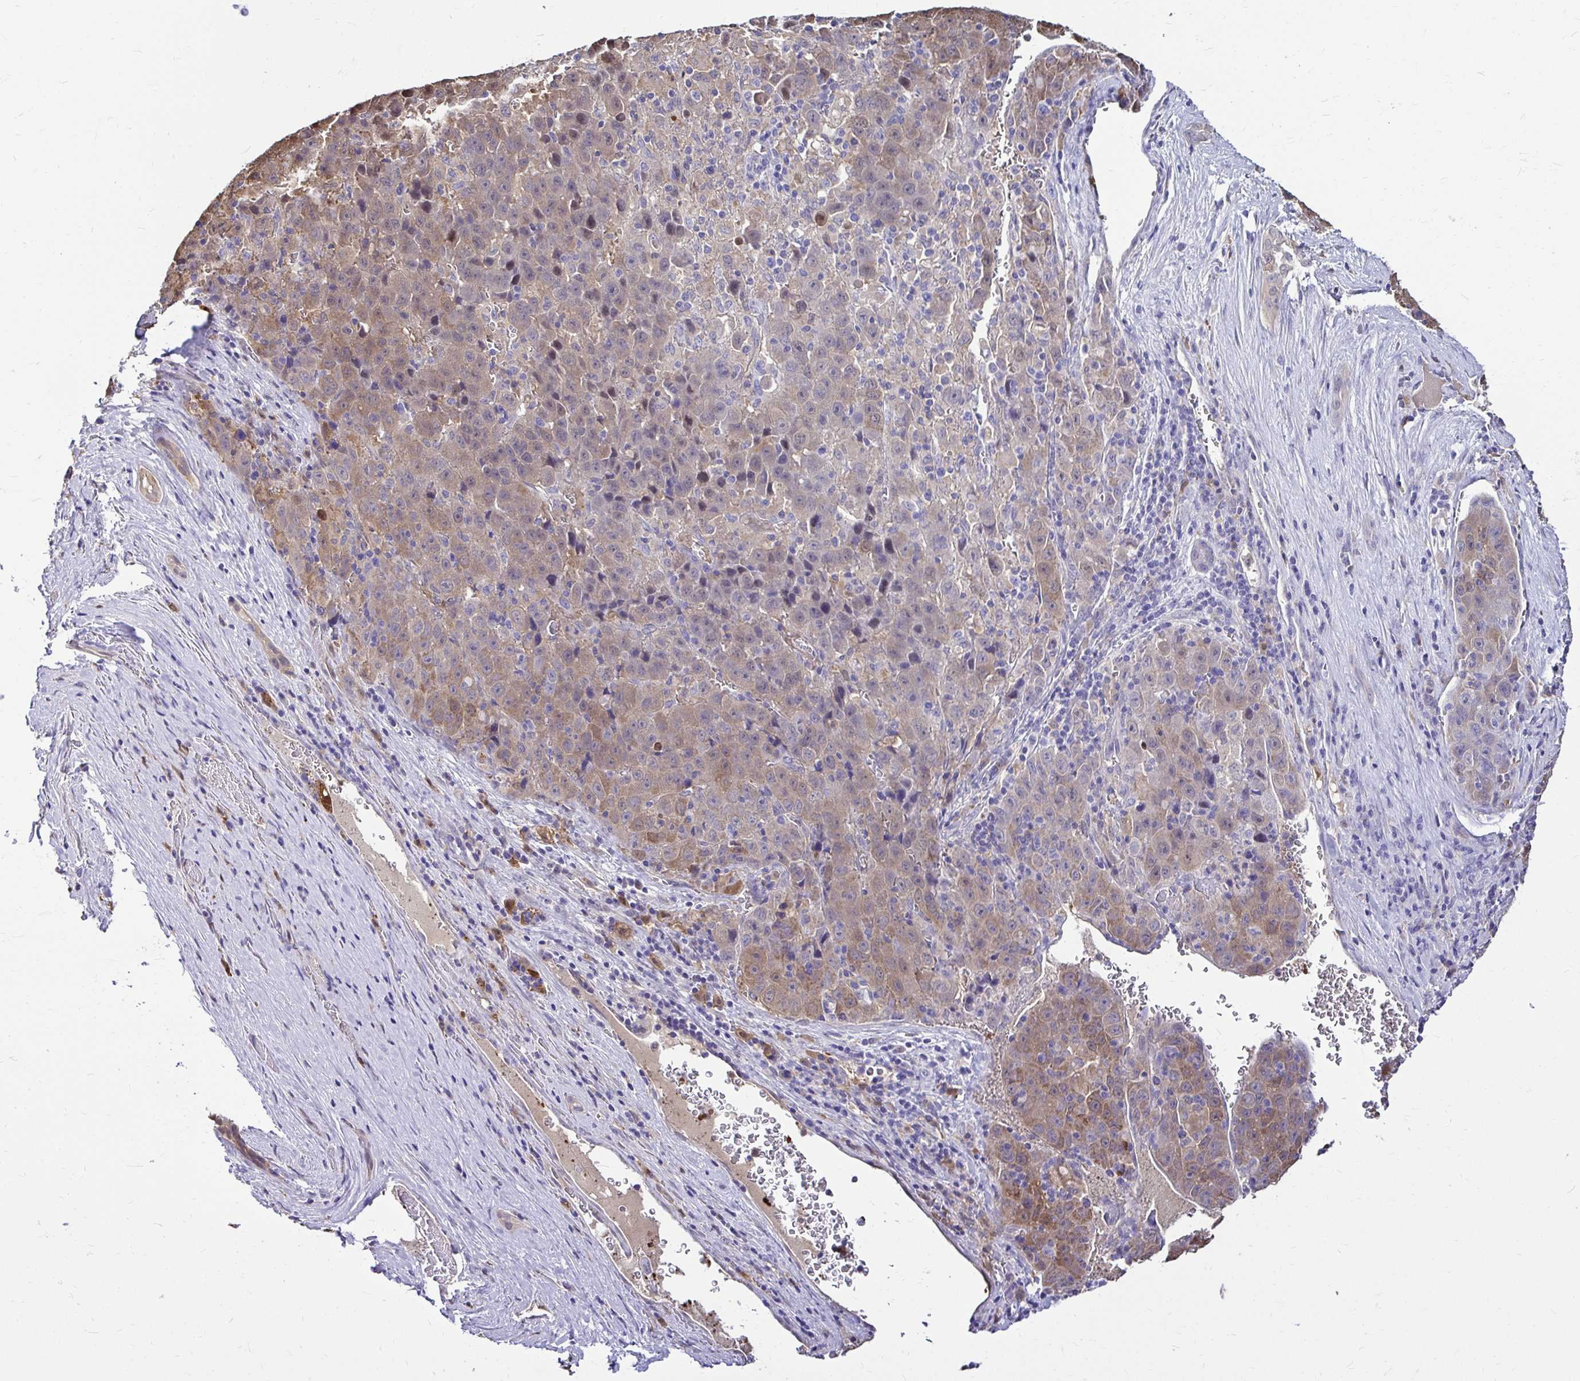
{"staining": {"intensity": "weak", "quantity": "25%-75%", "location": "cytoplasmic/membranous"}, "tissue": "liver cancer", "cell_type": "Tumor cells", "image_type": "cancer", "snomed": [{"axis": "morphology", "description": "Carcinoma, Hepatocellular, NOS"}, {"axis": "topography", "description": "Liver"}], "caption": "An immunohistochemistry (IHC) micrograph of neoplastic tissue is shown. Protein staining in brown labels weak cytoplasmic/membranous positivity in liver cancer (hepatocellular carcinoma) within tumor cells.", "gene": "IDH1", "patient": {"sex": "female", "age": 53}}